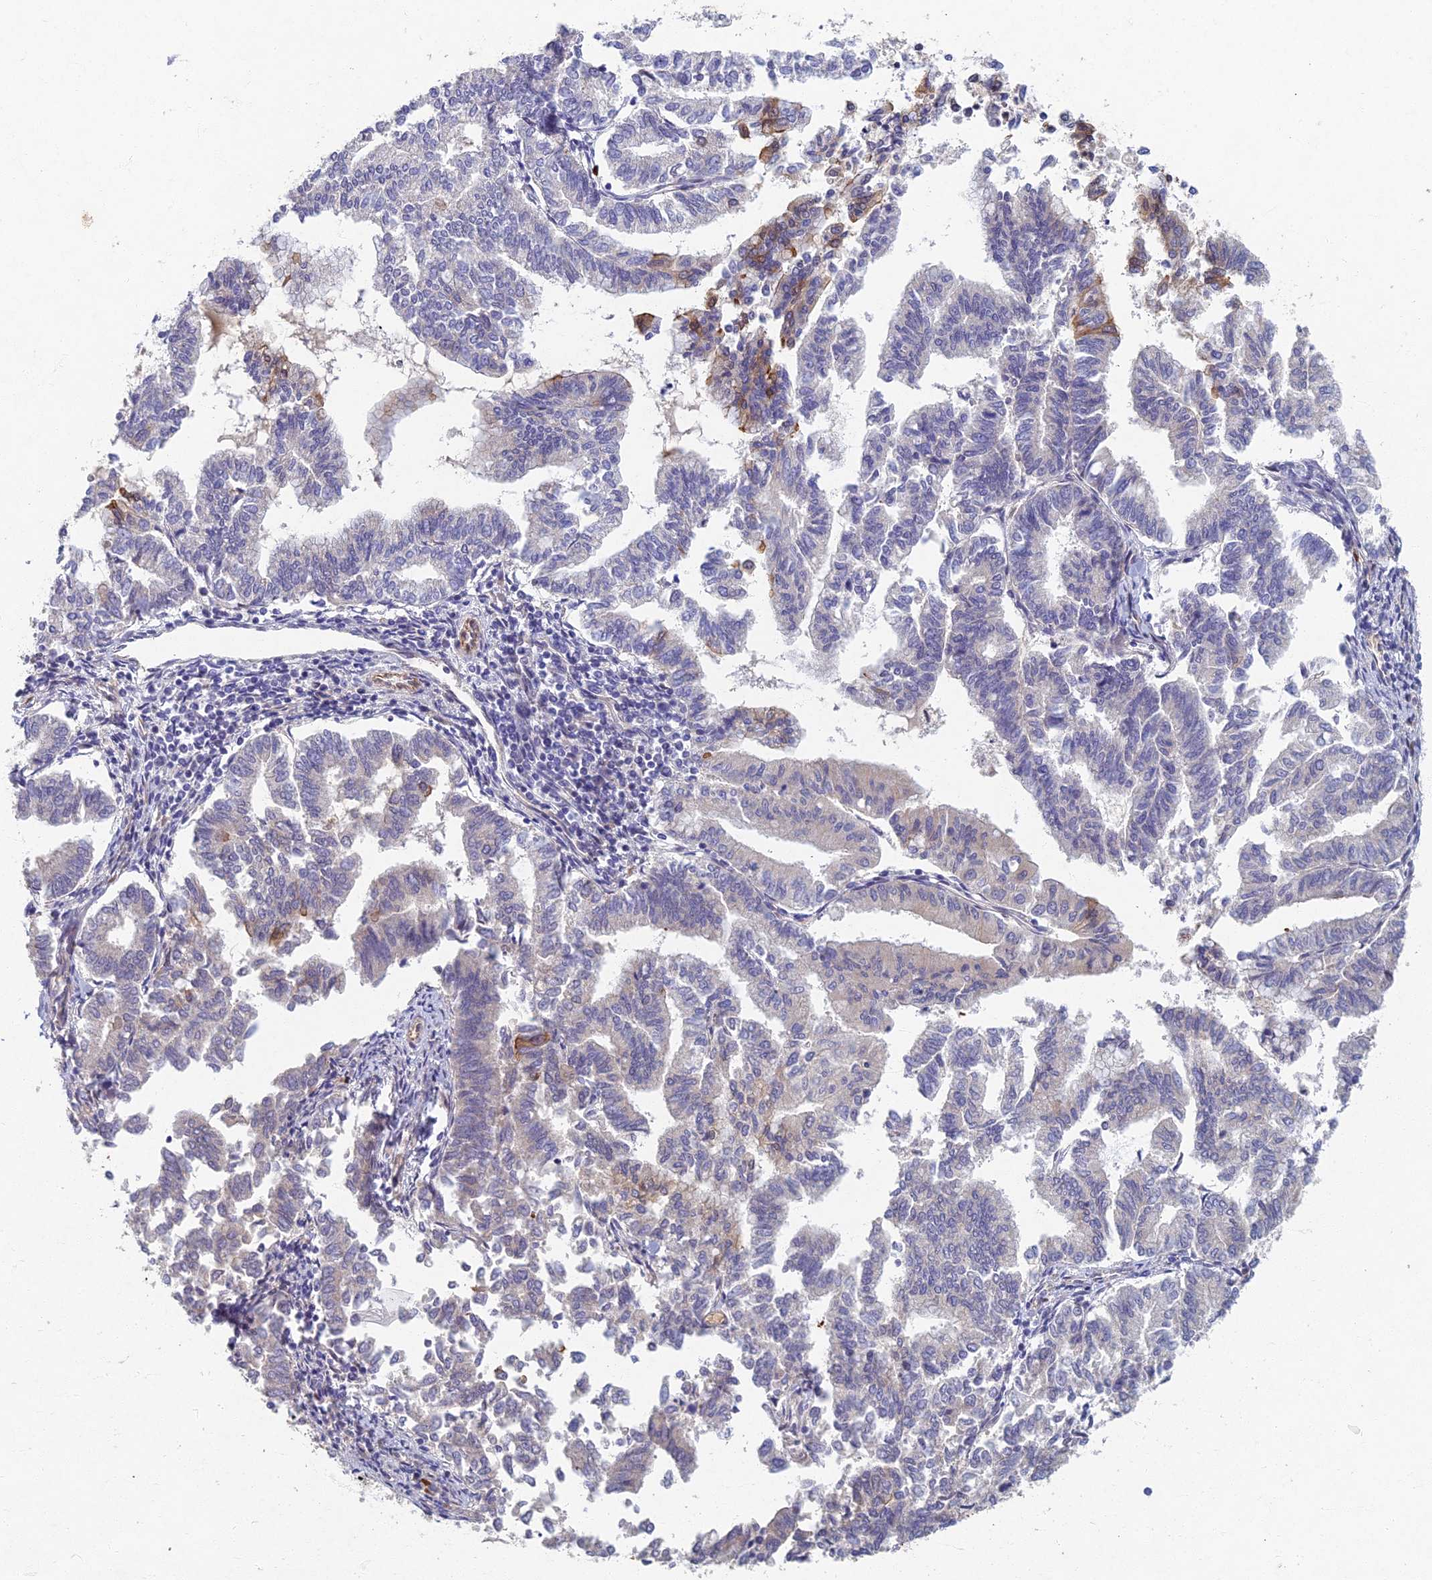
{"staining": {"intensity": "negative", "quantity": "none", "location": "none"}, "tissue": "endometrial cancer", "cell_type": "Tumor cells", "image_type": "cancer", "snomed": [{"axis": "morphology", "description": "Adenocarcinoma, NOS"}, {"axis": "topography", "description": "Endometrium"}], "caption": "A high-resolution photomicrograph shows immunohistochemistry (IHC) staining of endometrial adenocarcinoma, which exhibits no significant expression in tumor cells.", "gene": "RHBDL2", "patient": {"sex": "female", "age": 79}}